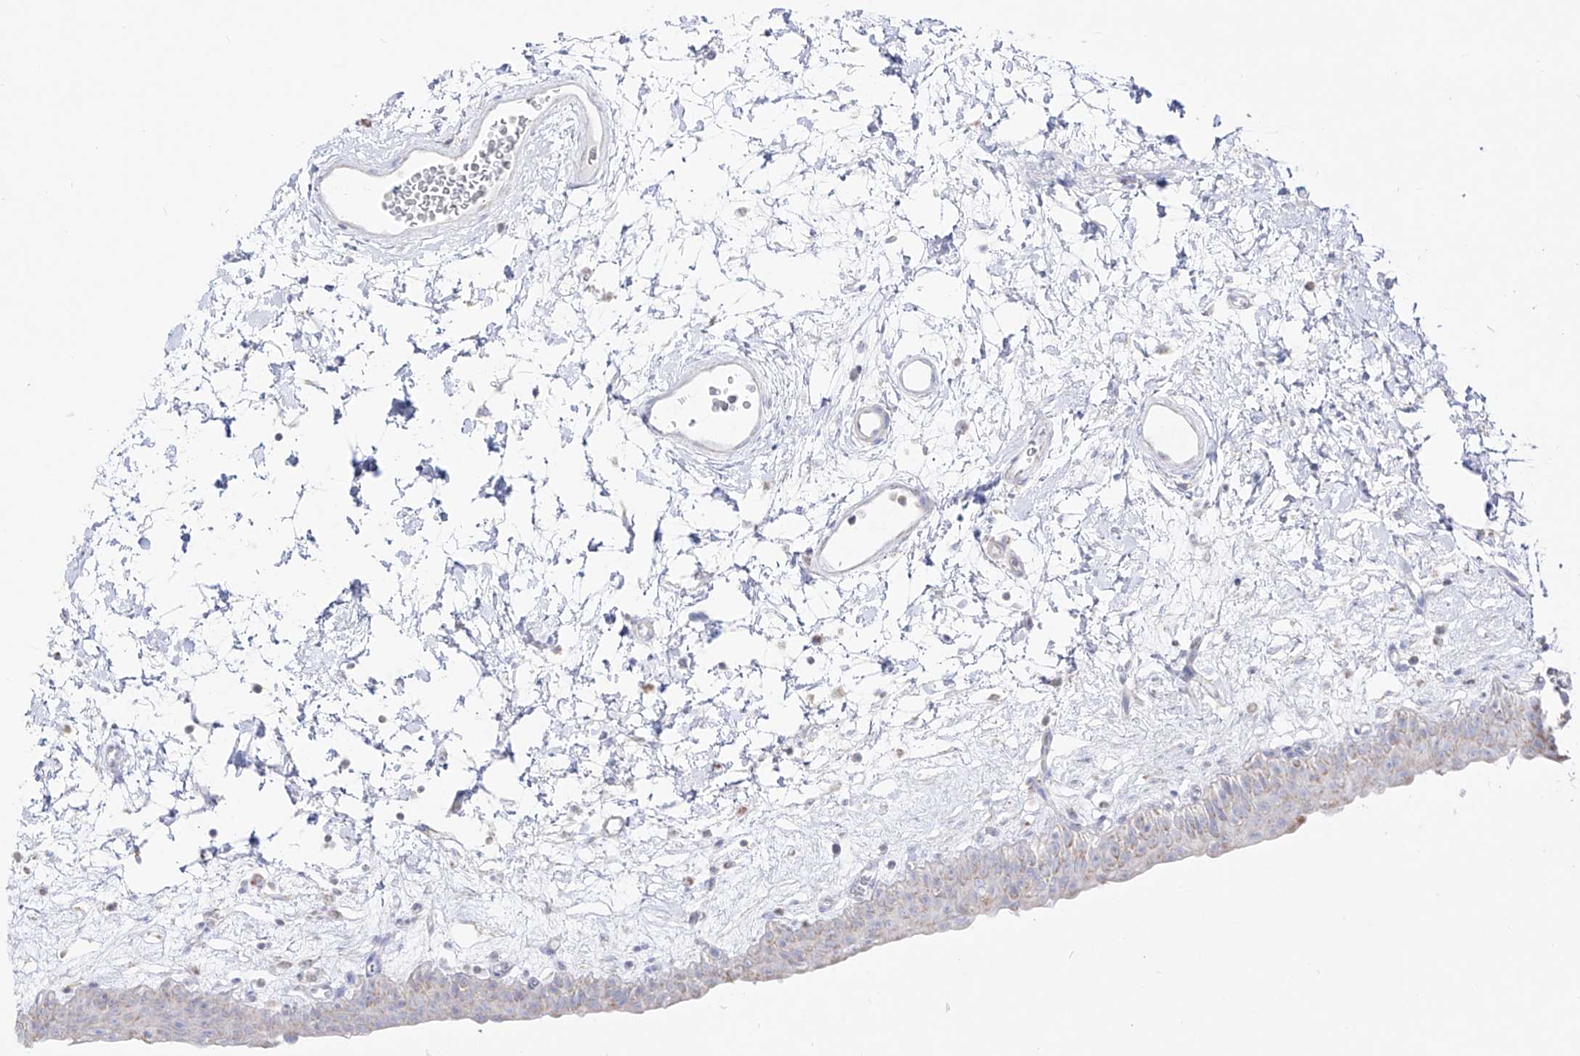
{"staining": {"intensity": "weak", "quantity": "<25%", "location": "cytoplasmic/membranous"}, "tissue": "urinary bladder", "cell_type": "Urothelial cells", "image_type": "normal", "snomed": [{"axis": "morphology", "description": "Normal tissue, NOS"}, {"axis": "topography", "description": "Urinary bladder"}], "caption": "This is an IHC micrograph of normal human urinary bladder. There is no expression in urothelial cells.", "gene": "RCHY1", "patient": {"sex": "male", "age": 83}}